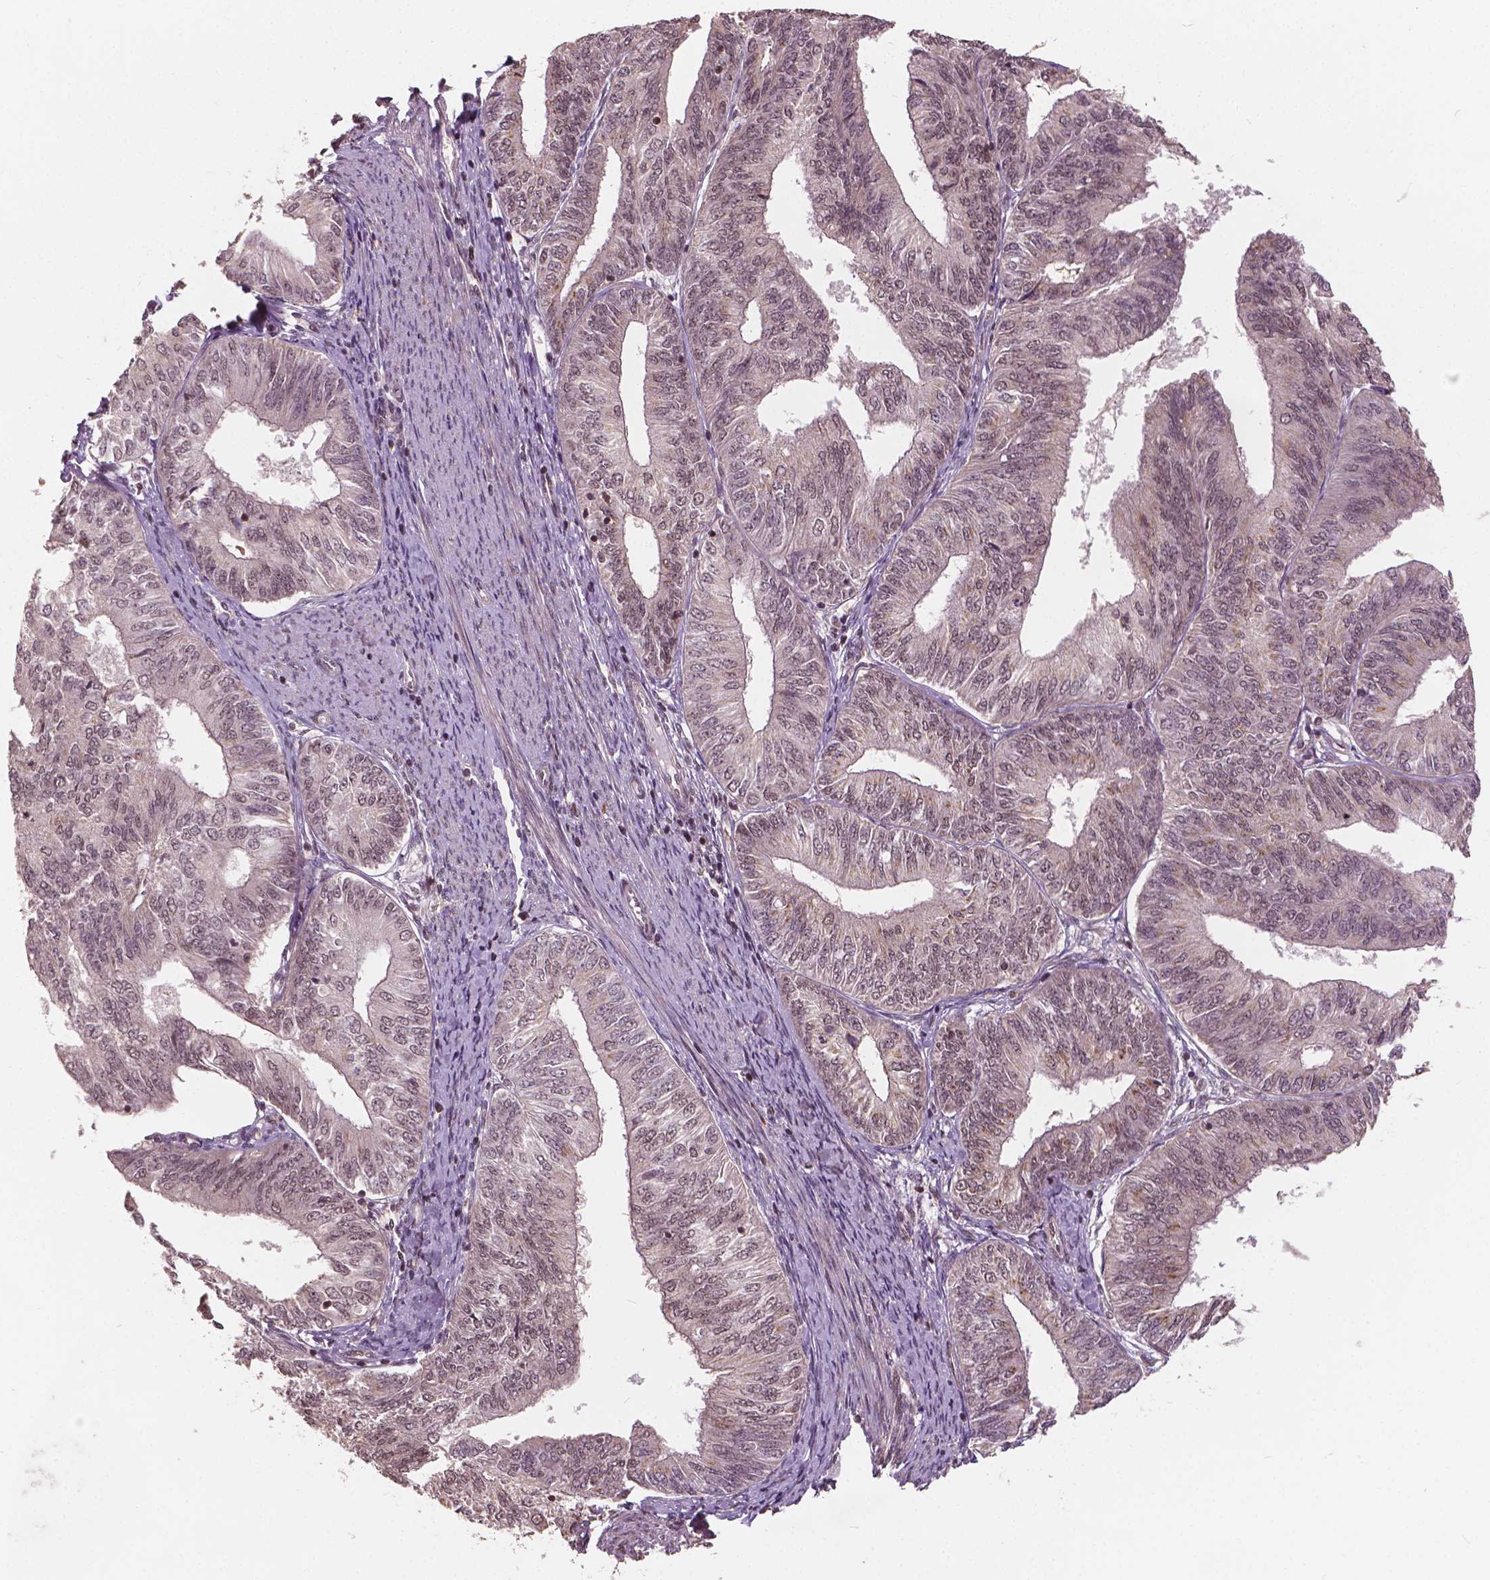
{"staining": {"intensity": "weak", "quantity": "25%-75%", "location": "nuclear"}, "tissue": "endometrial cancer", "cell_type": "Tumor cells", "image_type": "cancer", "snomed": [{"axis": "morphology", "description": "Adenocarcinoma, NOS"}, {"axis": "topography", "description": "Endometrium"}], "caption": "Protein staining of endometrial cancer (adenocarcinoma) tissue reveals weak nuclear positivity in about 25%-75% of tumor cells. The protein of interest is stained brown, and the nuclei are stained in blue (DAB IHC with brightfield microscopy, high magnification).", "gene": "GPS2", "patient": {"sex": "female", "age": 58}}